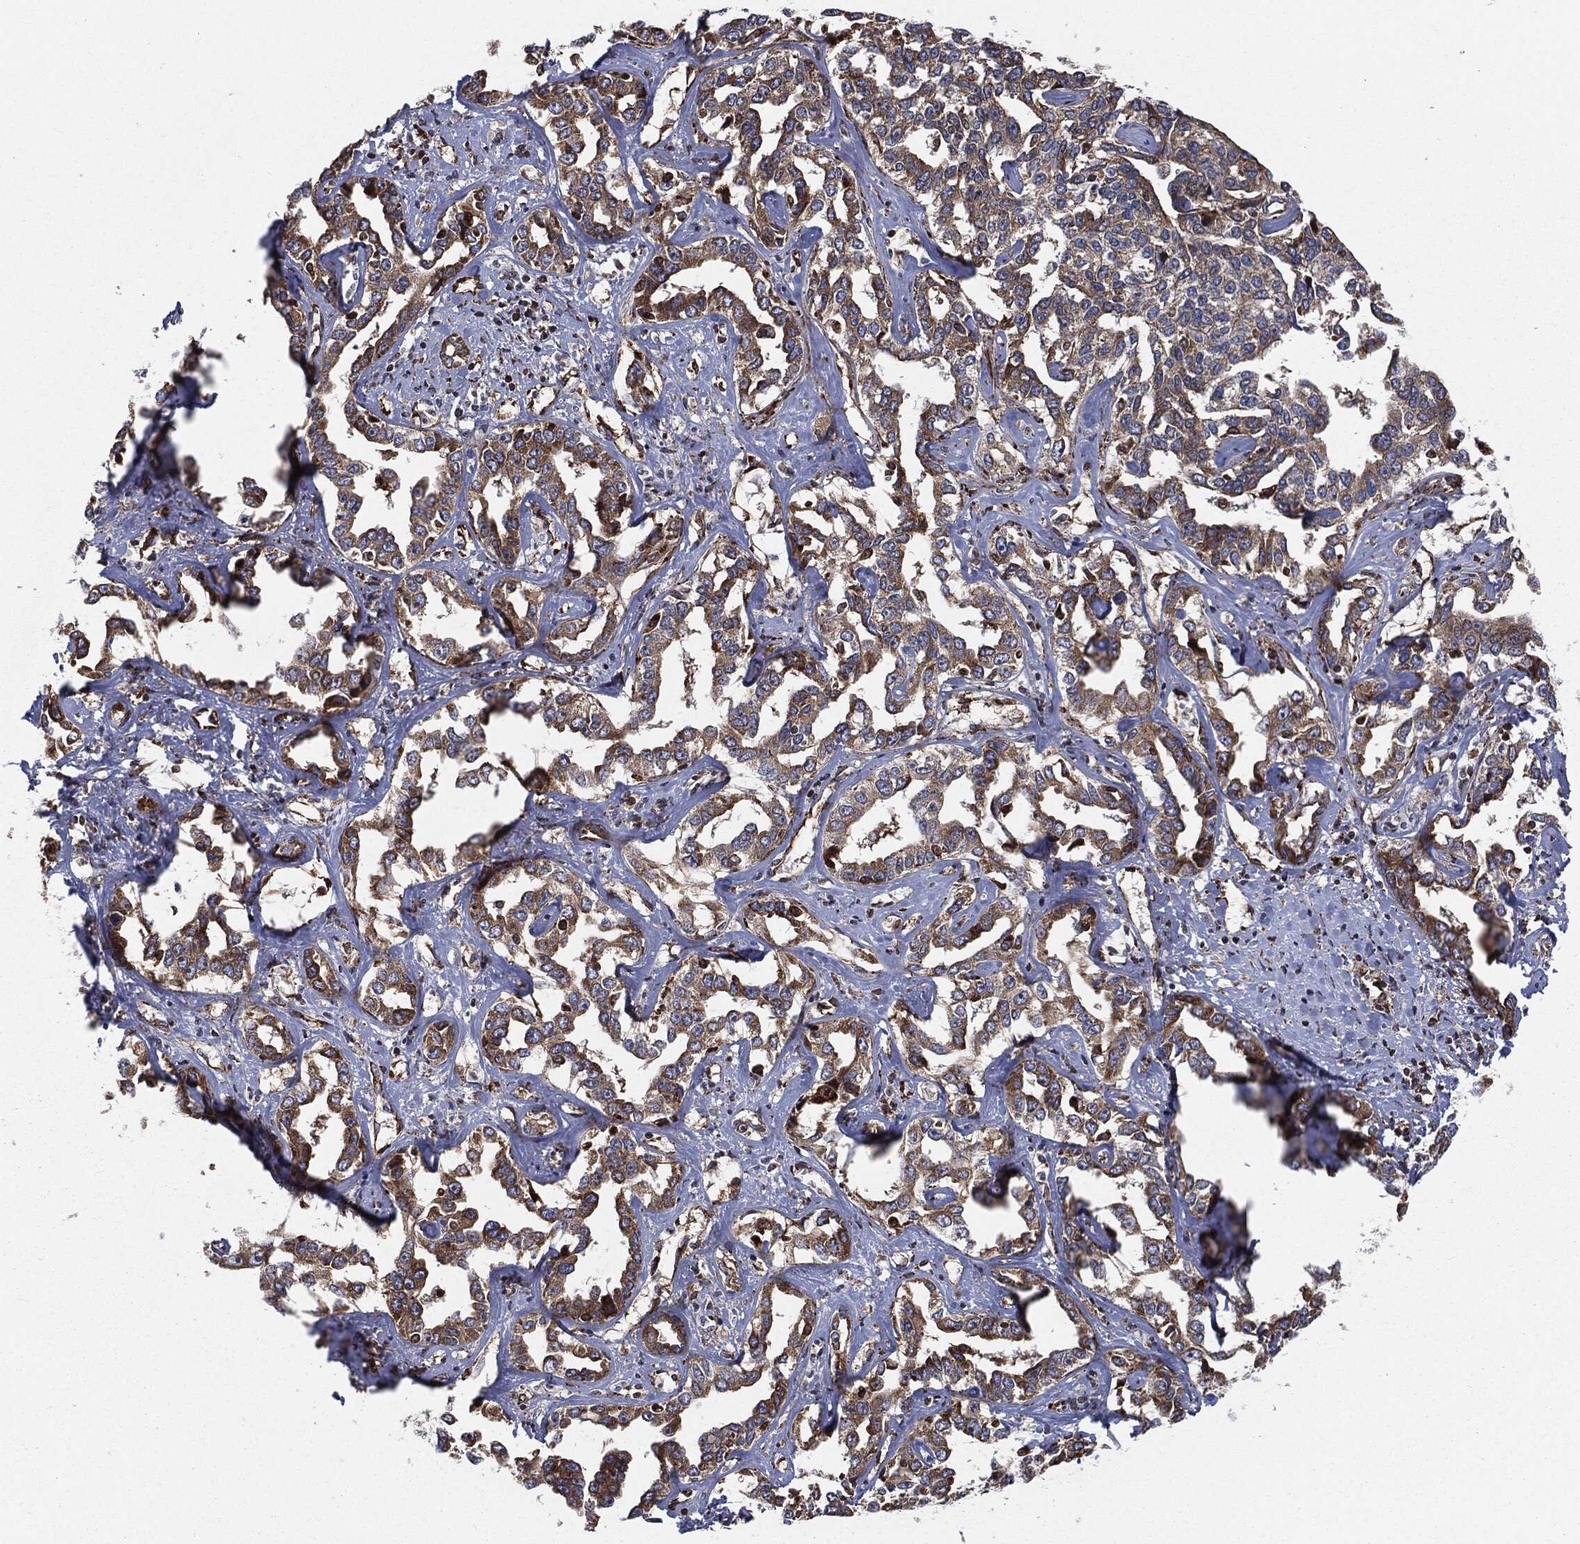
{"staining": {"intensity": "moderate", "quantity": ">75%", "location": "cytoplasmic/membranous"}, "tissue": "liver cancer", "cell_type": "Tumor cells", "image_type": "cancer", "snomed": [{"axis": "morphology", "description": "Cholangiocarcinoma"}, {"axis": "topography", "description": "Liver"}], "caption": "Moderate cytoplasmic/membranous protein positivity is appreciated in approximately >75% of tumor cells in liver cholangiocarcinoma.", "gene": "CYLD", "patient": {"sex": "male", "age": 59}}